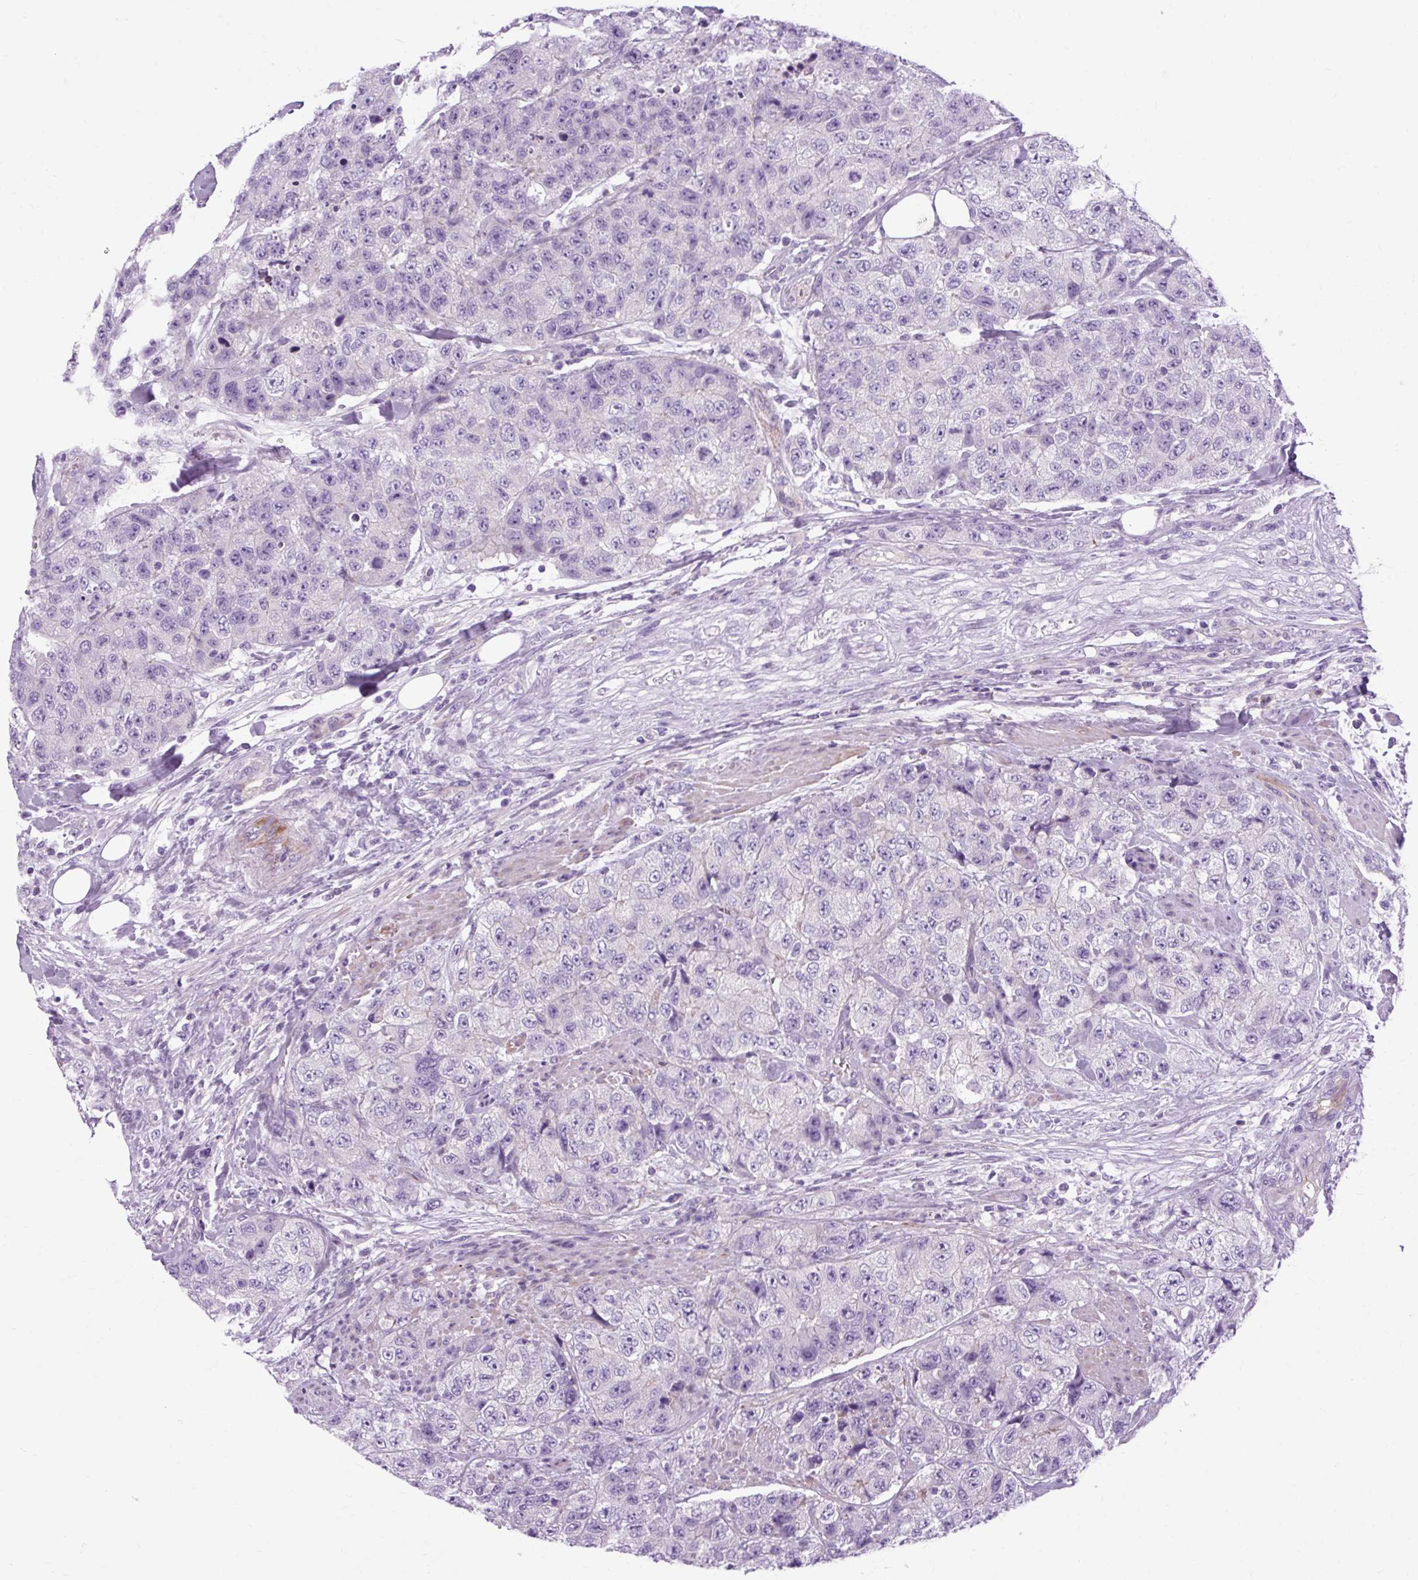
{"staining": {"intensity": "negative", "quantity": "none", "location": "none"}, "tissue": "urothelial cancer", "cell_type": "Tumor cells", "image_type": "cancer", "snomed": [{"axis": "morphology", "description": "Urothelial carcinoma, High grade"}, {"axis": "topography", "description": "Urinary bladder"}], "caption": "Protein analysis of high-grade urothelial carcinoma demonstrates no significant positivity in tumor cells. The staining was performed using DAB to visualize the protein expression in brown, while the nuclei were stained in blue with hematoxylin (Magnification: 20x).", "gene": "OOEP", "patient": {"sex": "female", "age": 78}}